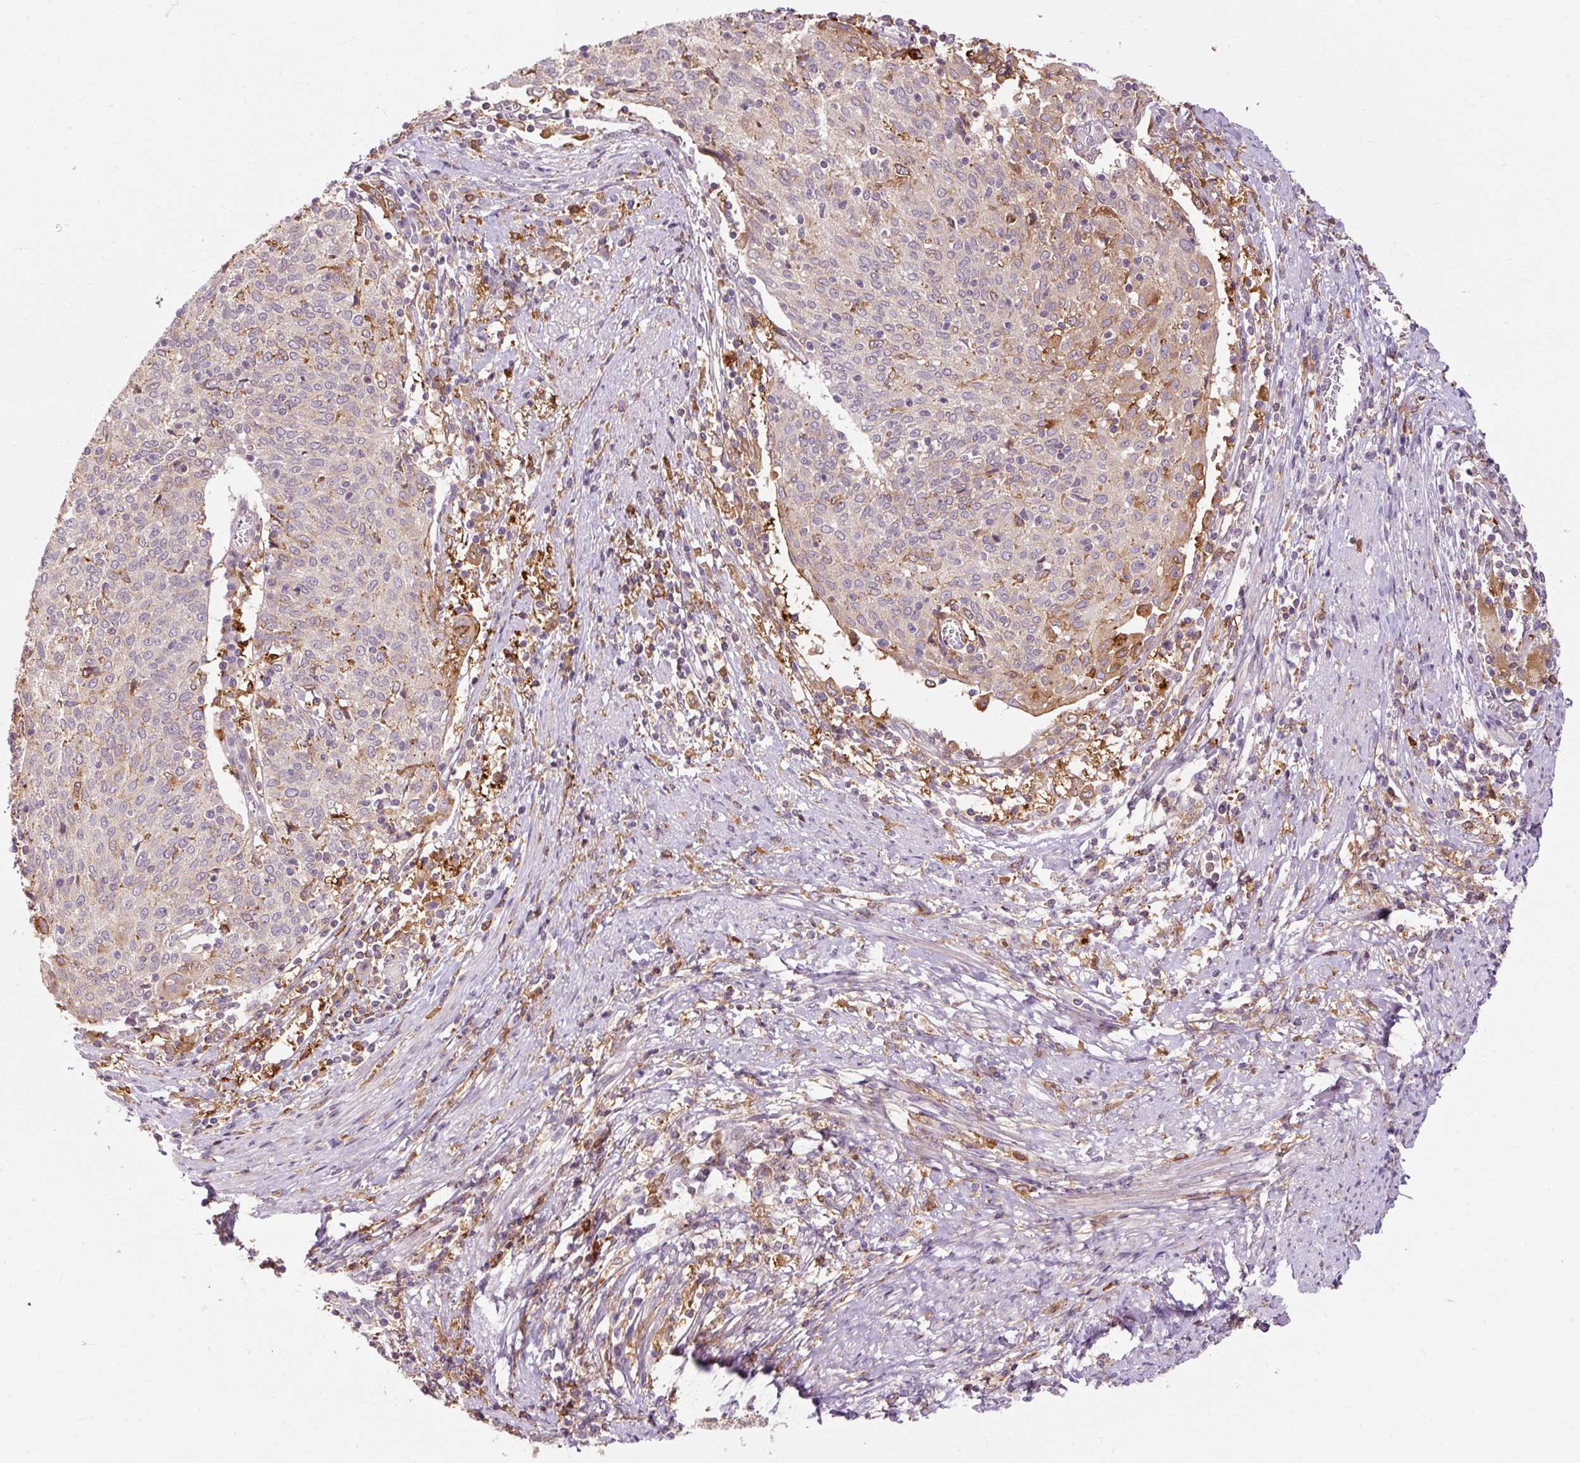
{"staining": {"intensity": "moderate", "quantity": "25%-75%", "location": "cytoplasmic/membranous"}, "tissue": "cervical cancer", "cell_type": "Tumor cells", "image_type": "cancer", "snomed": [{"axis": "morphology", "description": "Squamous cell carcinoma, NOS"}, {"axis": "topography", "description": "Cervix"}], "caption": "Immunohistochemistry (DAB) staining of cervical squamous cell carcinoma exhibits moderate cytoplasmic/membranous protein positivity in about 25%-75% of tumor cells. Ihc stains the protein in brown and the nuclei are stained blue.", "gene": "CEBPZ", "patient": {"sex": "female", "age": 52}}